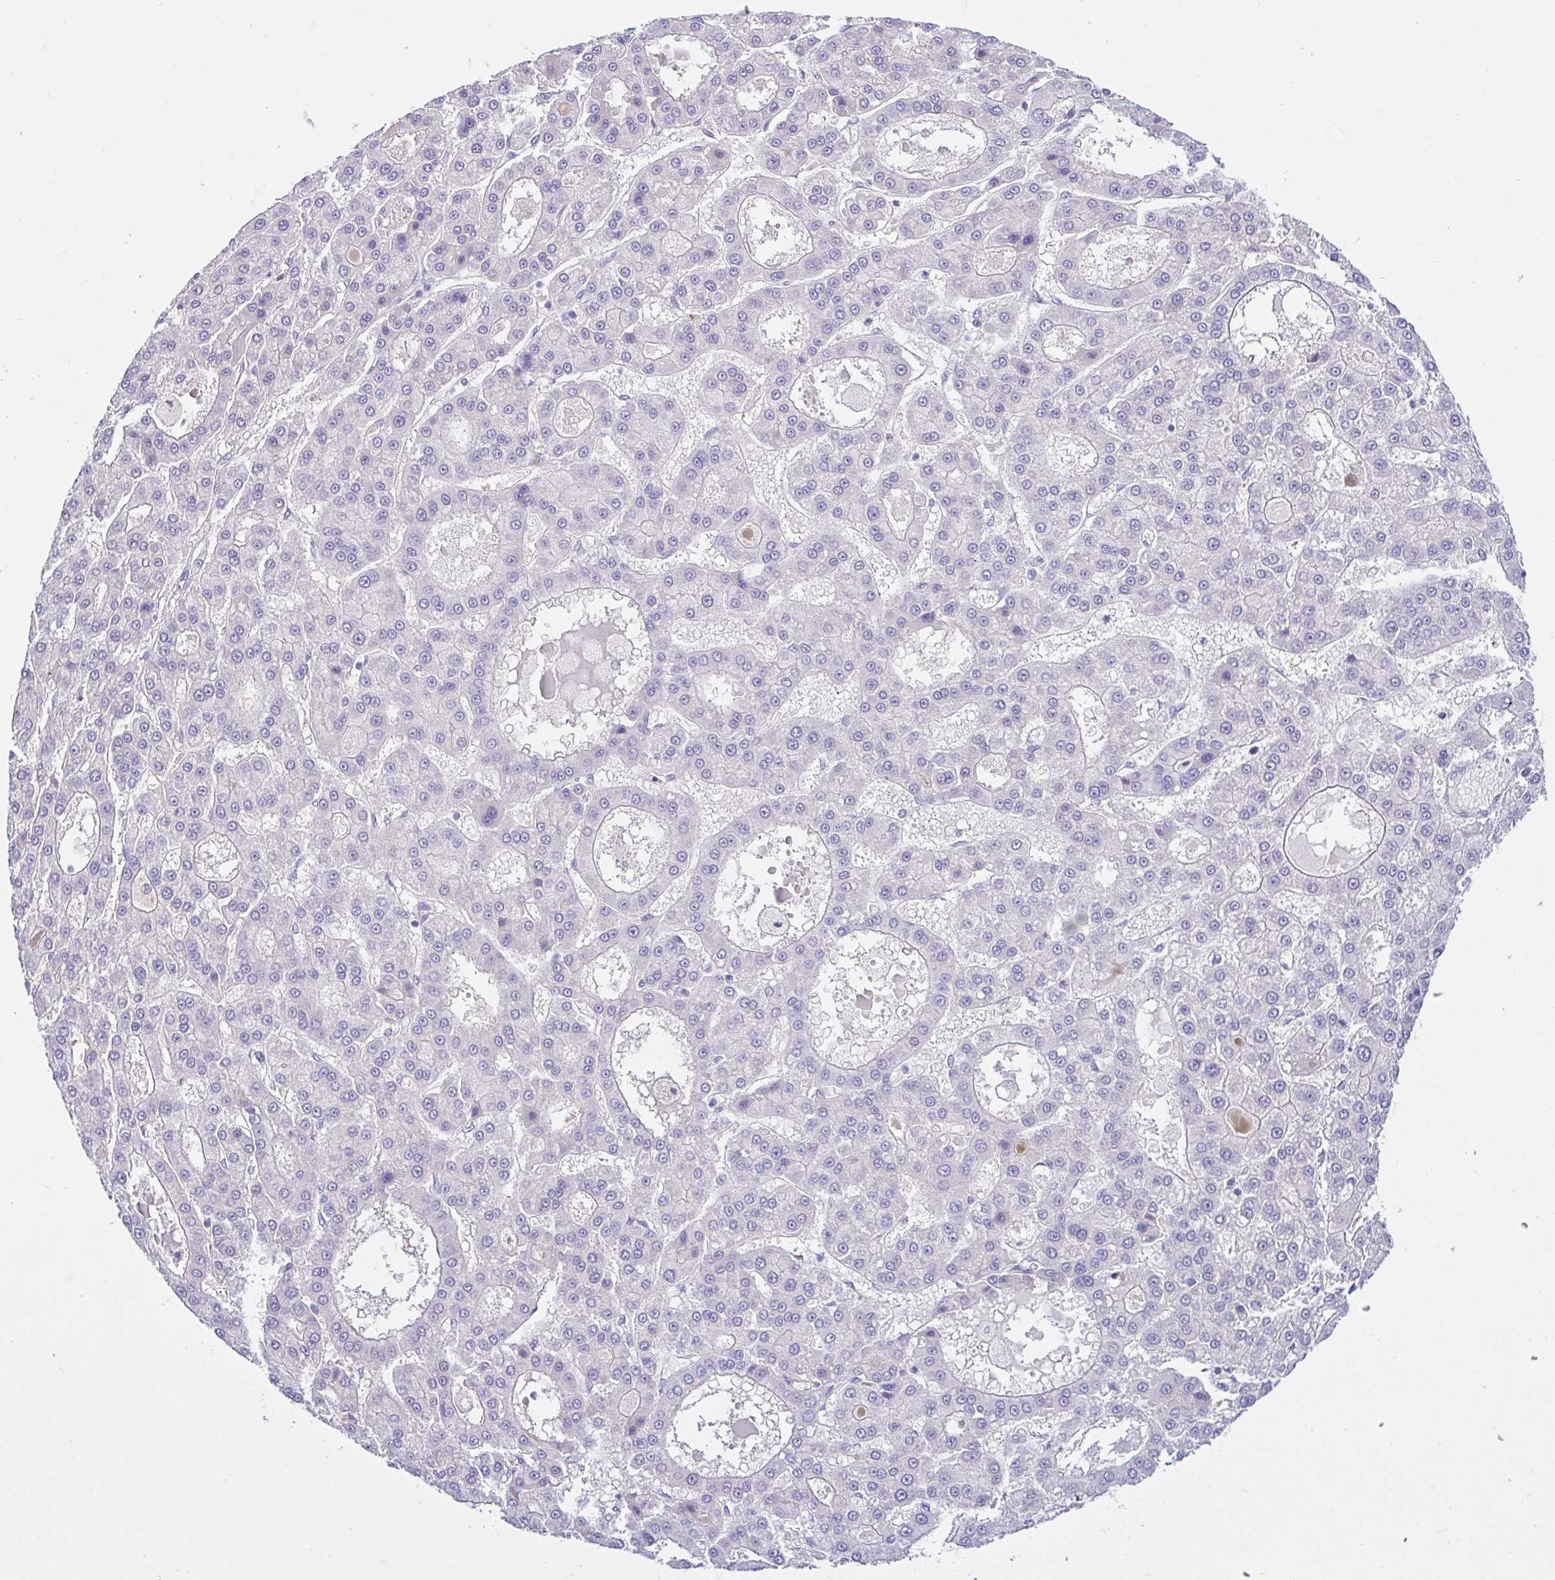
{"staining": {"intensity": "negative", "quantity": "none", "location": "none"}, "tissue": "liver cancer", "cell_type": "Tumor cells", "image_type": "cancer", "snomed": [{"axis": "morphology", "description": "Carcinoma, Hepatocellular, NOS"}, {"axis": "topography", "description": "Liver"}], "caption": "This is an immunohistochemistry micrograph of liver hepatocellular carcinoma. There is no positivity in tumor cells.", "gene": "ANO4", "patient": {"sex": "male", "age": 70}}